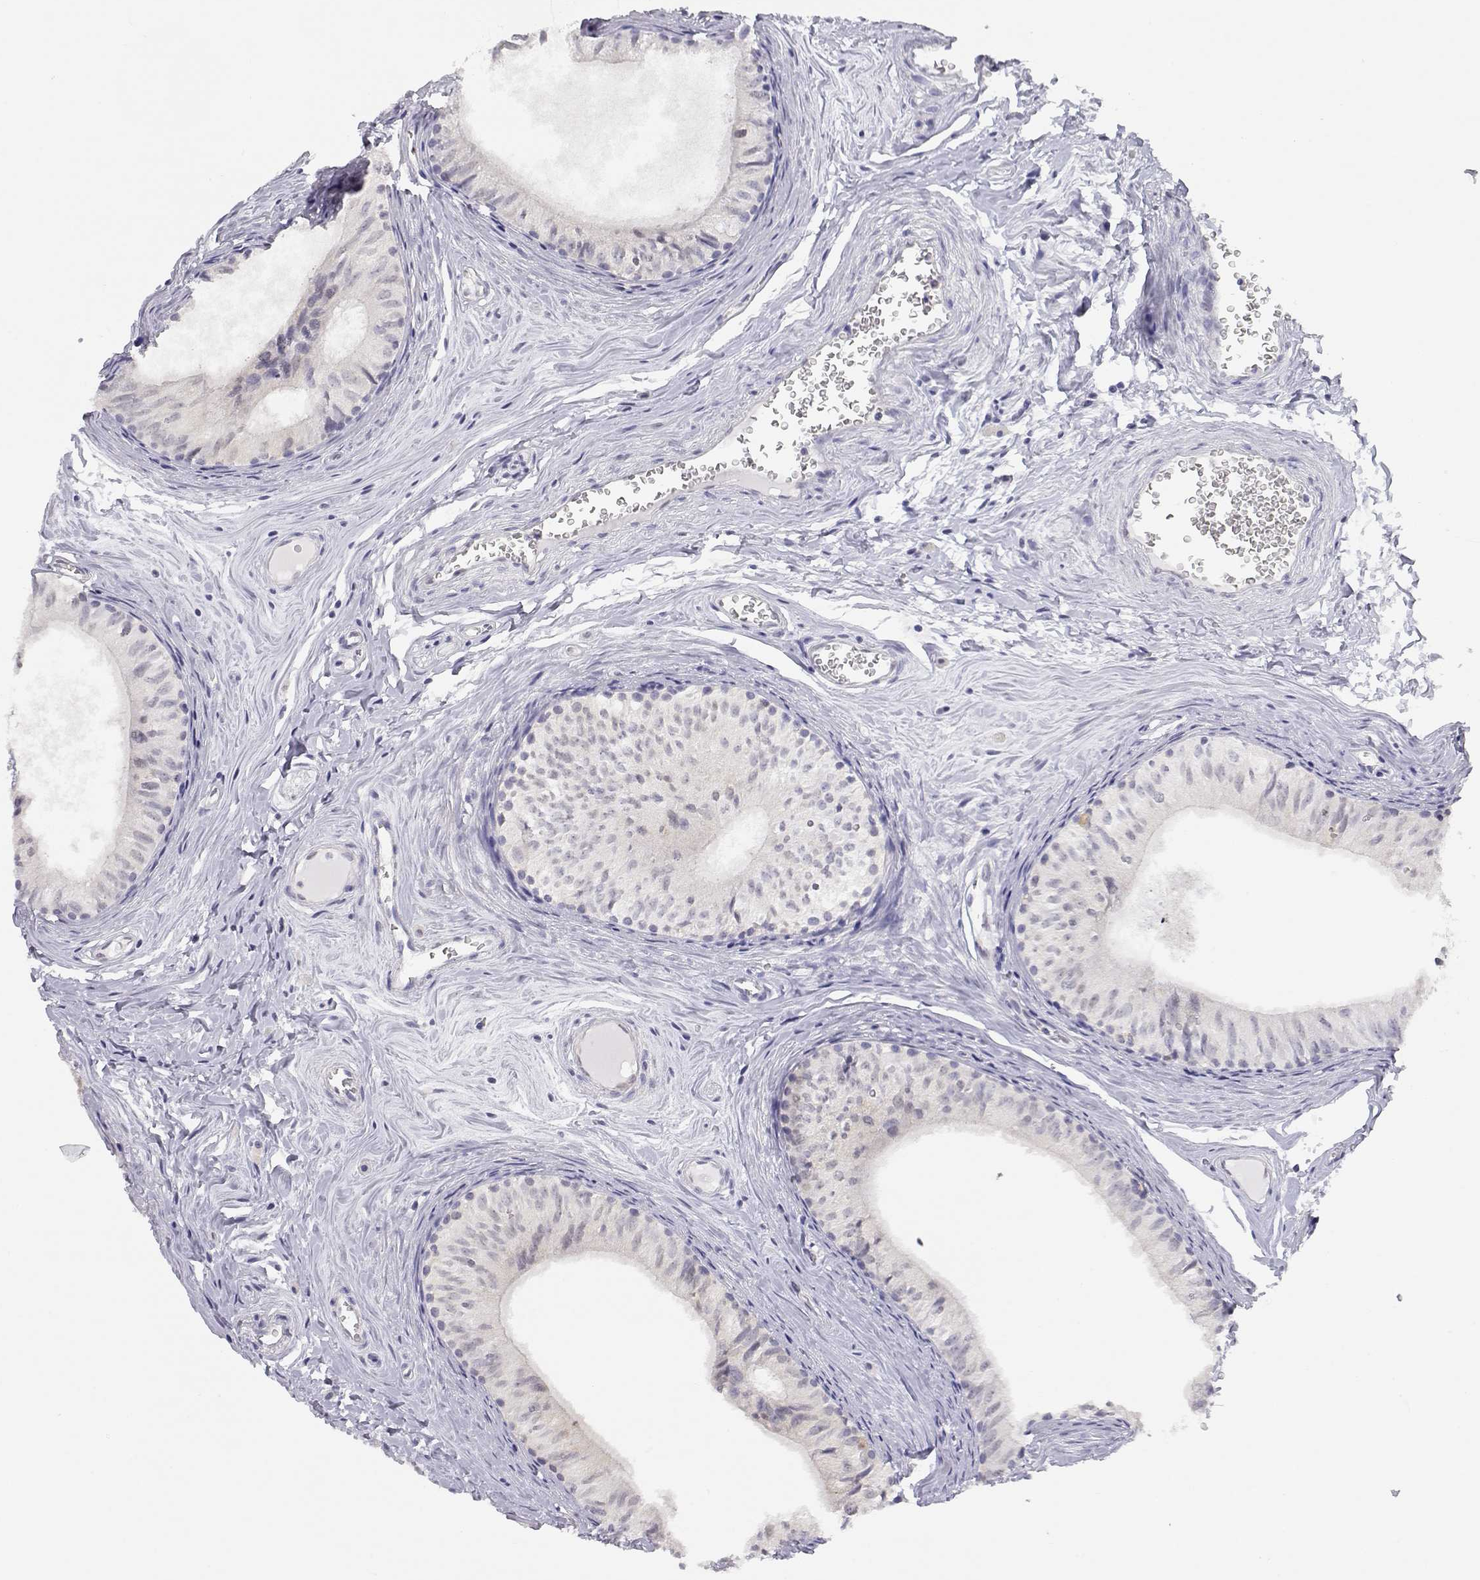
{"staining": {"intensity": "negative", "quantity": "none", "location": "none"}, "tissue": "epididymis", "cell_type": "Glandular cells", "image_type": "normal", "snomed": [{"axis": "morphology", "description": "Normal tissue, NOS"}, {"axis": "topography", "description": "Epididymis"}], "caption": "A high-resolution photomicrograph shows immunohistochemistry staining of unremarkable epididymis, which displays no significant expression in glandular cells.", "gene": "ADA", "patient": {"sex": "male", "age": 52}}